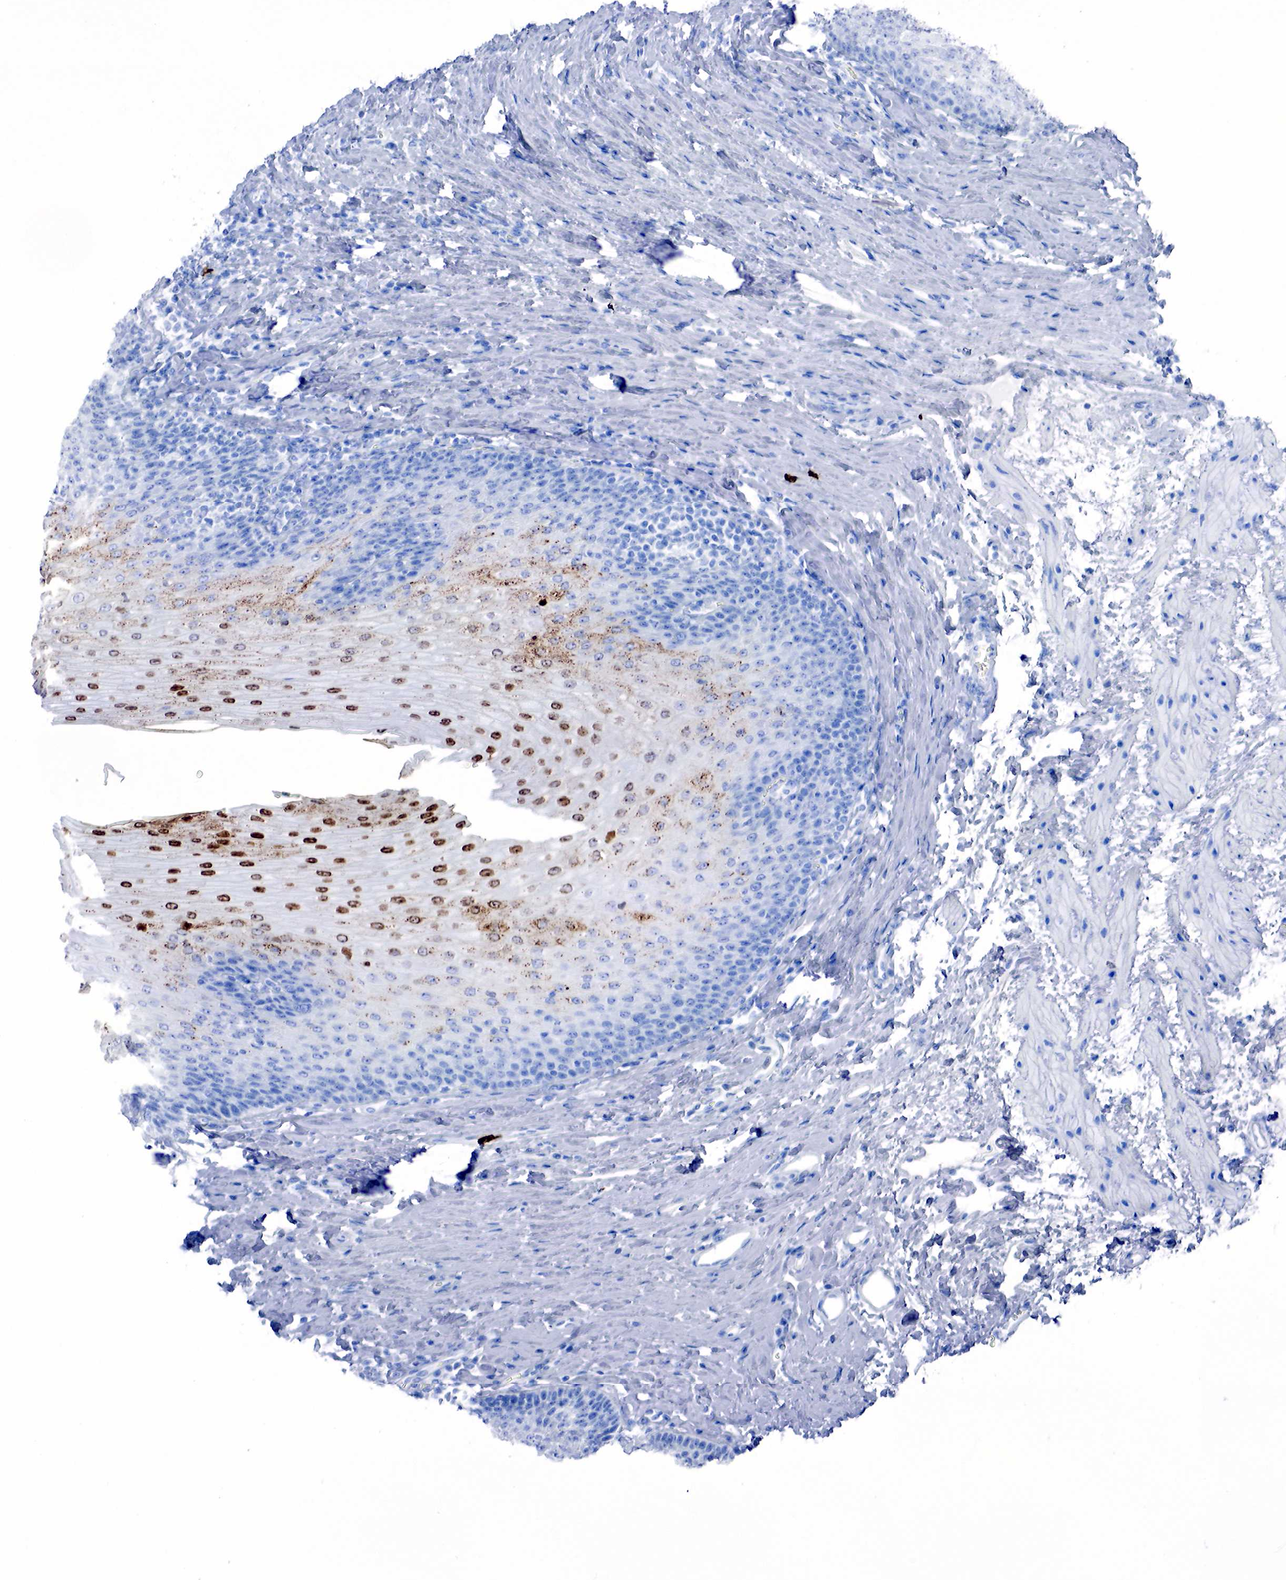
{"staining": {"intensity": "moderate", "quantity": "25%-75%", "location": "cytoplasmic/membranous,nuclear"}, "tissue": "esophagus", "cell_type": "Squamous epithelial cells", "image_type": "normal", "snomed": [{"axis": "morphology", "description": "Normal tissue, NOS"}, {"axis": "topography", "description": "Esophagus"}], "caption": "Immunohistochemistry staining of benign esophagus, which reveals medium levels of moderate cytoplasmic/membranous,nuclear staining in about 25%-75% of squamous epithelial cells indicating moderate cytoplasmic/membranous,nuclear protein positivity. The staining was performed using DAB (brown) for protein detection and nuclei were counterstained in hematoxylin (blue).", "gene": "FUT4", "patient": {"sex": "female", "age": 61}}